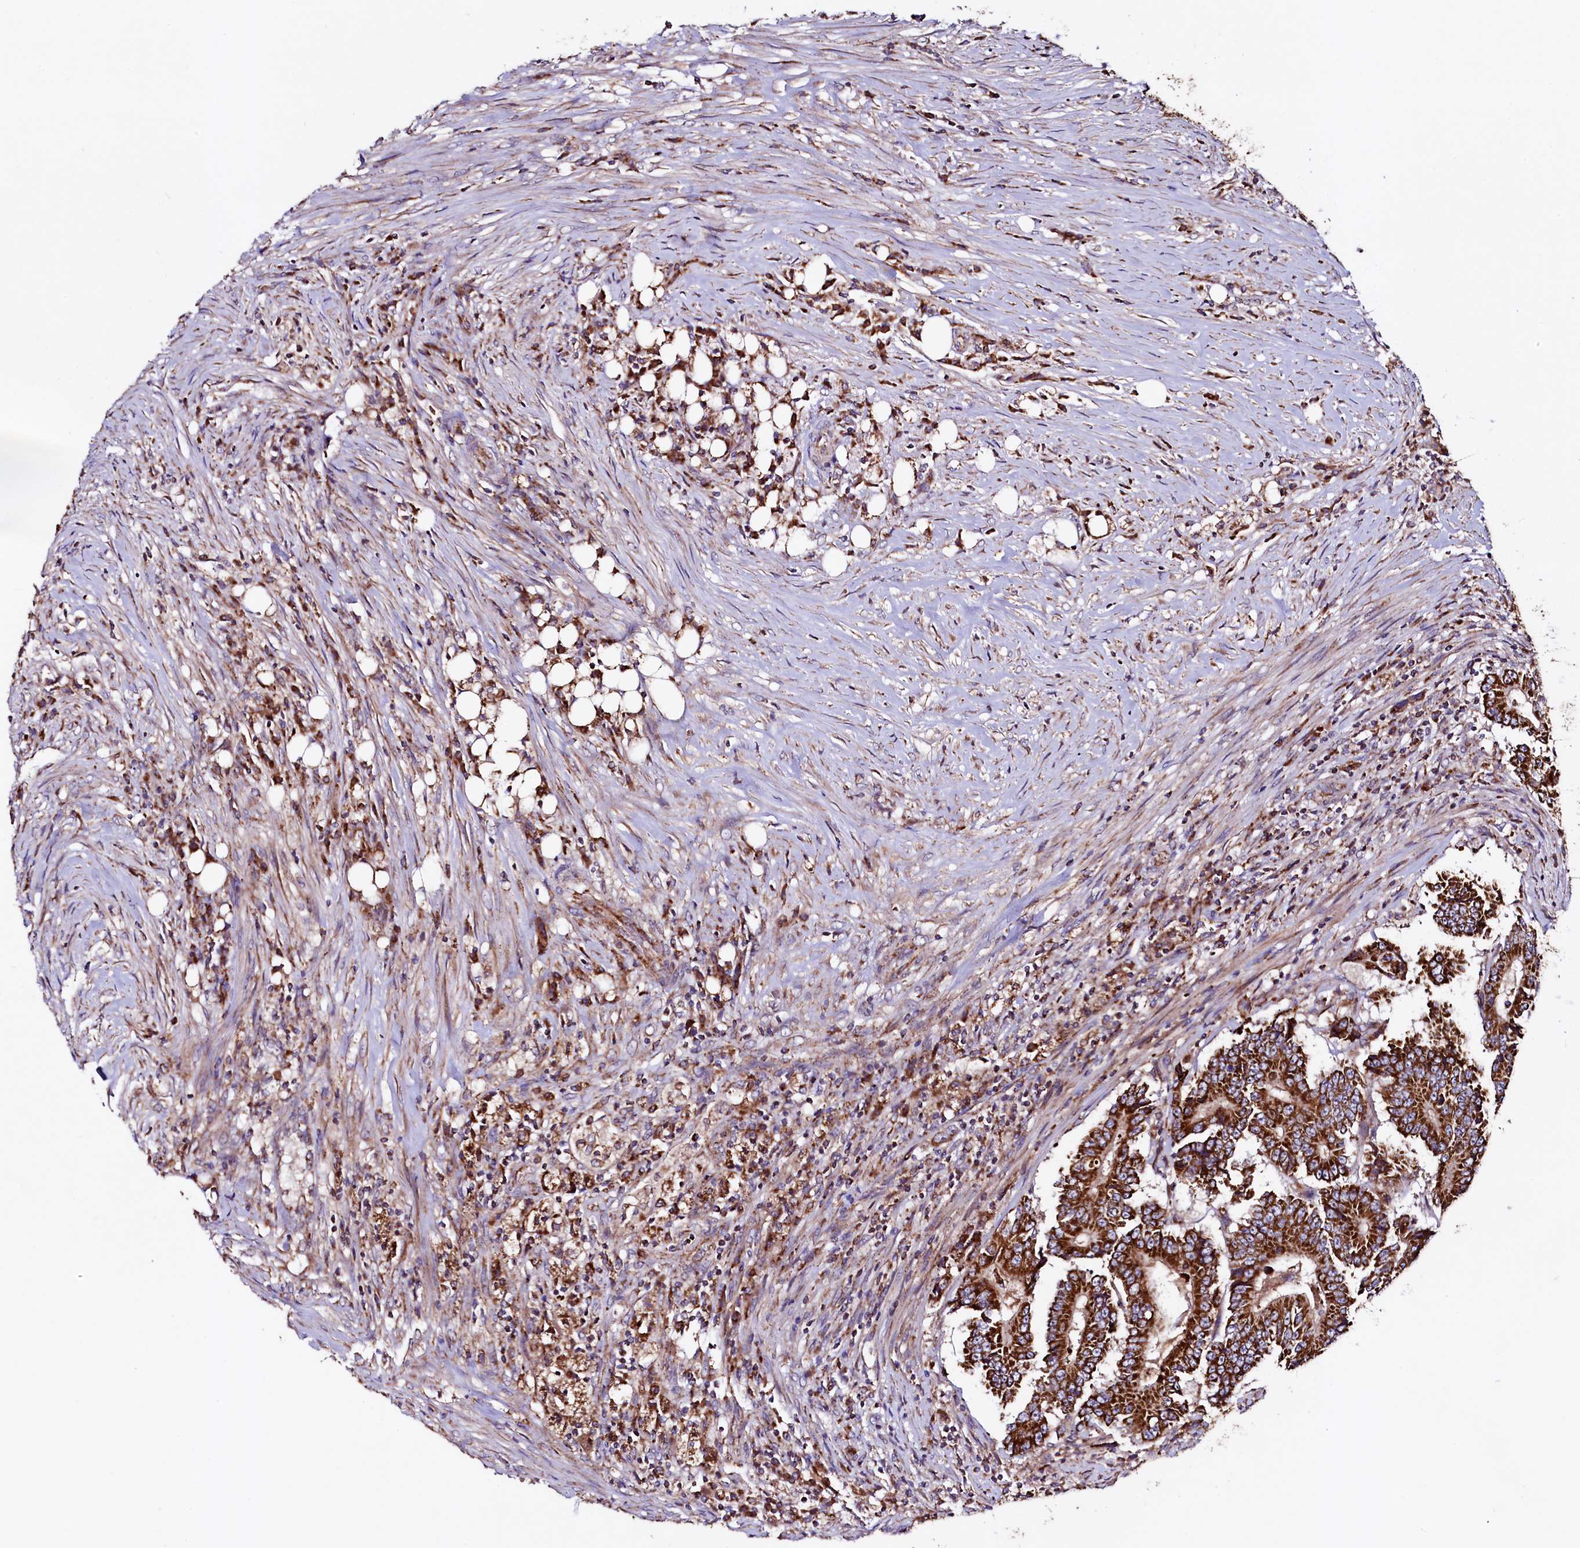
{"staining": {"intensity": "strong", "quantity": ">75%", "location": "cytoplasmic/membranous"}, "tissue": "colorectal cancer", "cell_type": "Tumor cells", "image_type": "cancer", "snomed": [{"axis": "morphology", "description": "Adenocarcinoma, NOS"}, {"axis": "topography", "description": "Colon"}], "caption": "Immunohistochemistry (IHC) (DAB (3,3'-diaminobenzidine)) staining of colorectal cancer displays strong cytoplasmic/membranous protein staining in approximately >75% of tumor cells. (DAB (3,3'-diaminobenzidine) IHC with brightfield microscopy, high magnification).", "gene": "STARD5", "patient": {"sex": "male", "age": 83}}